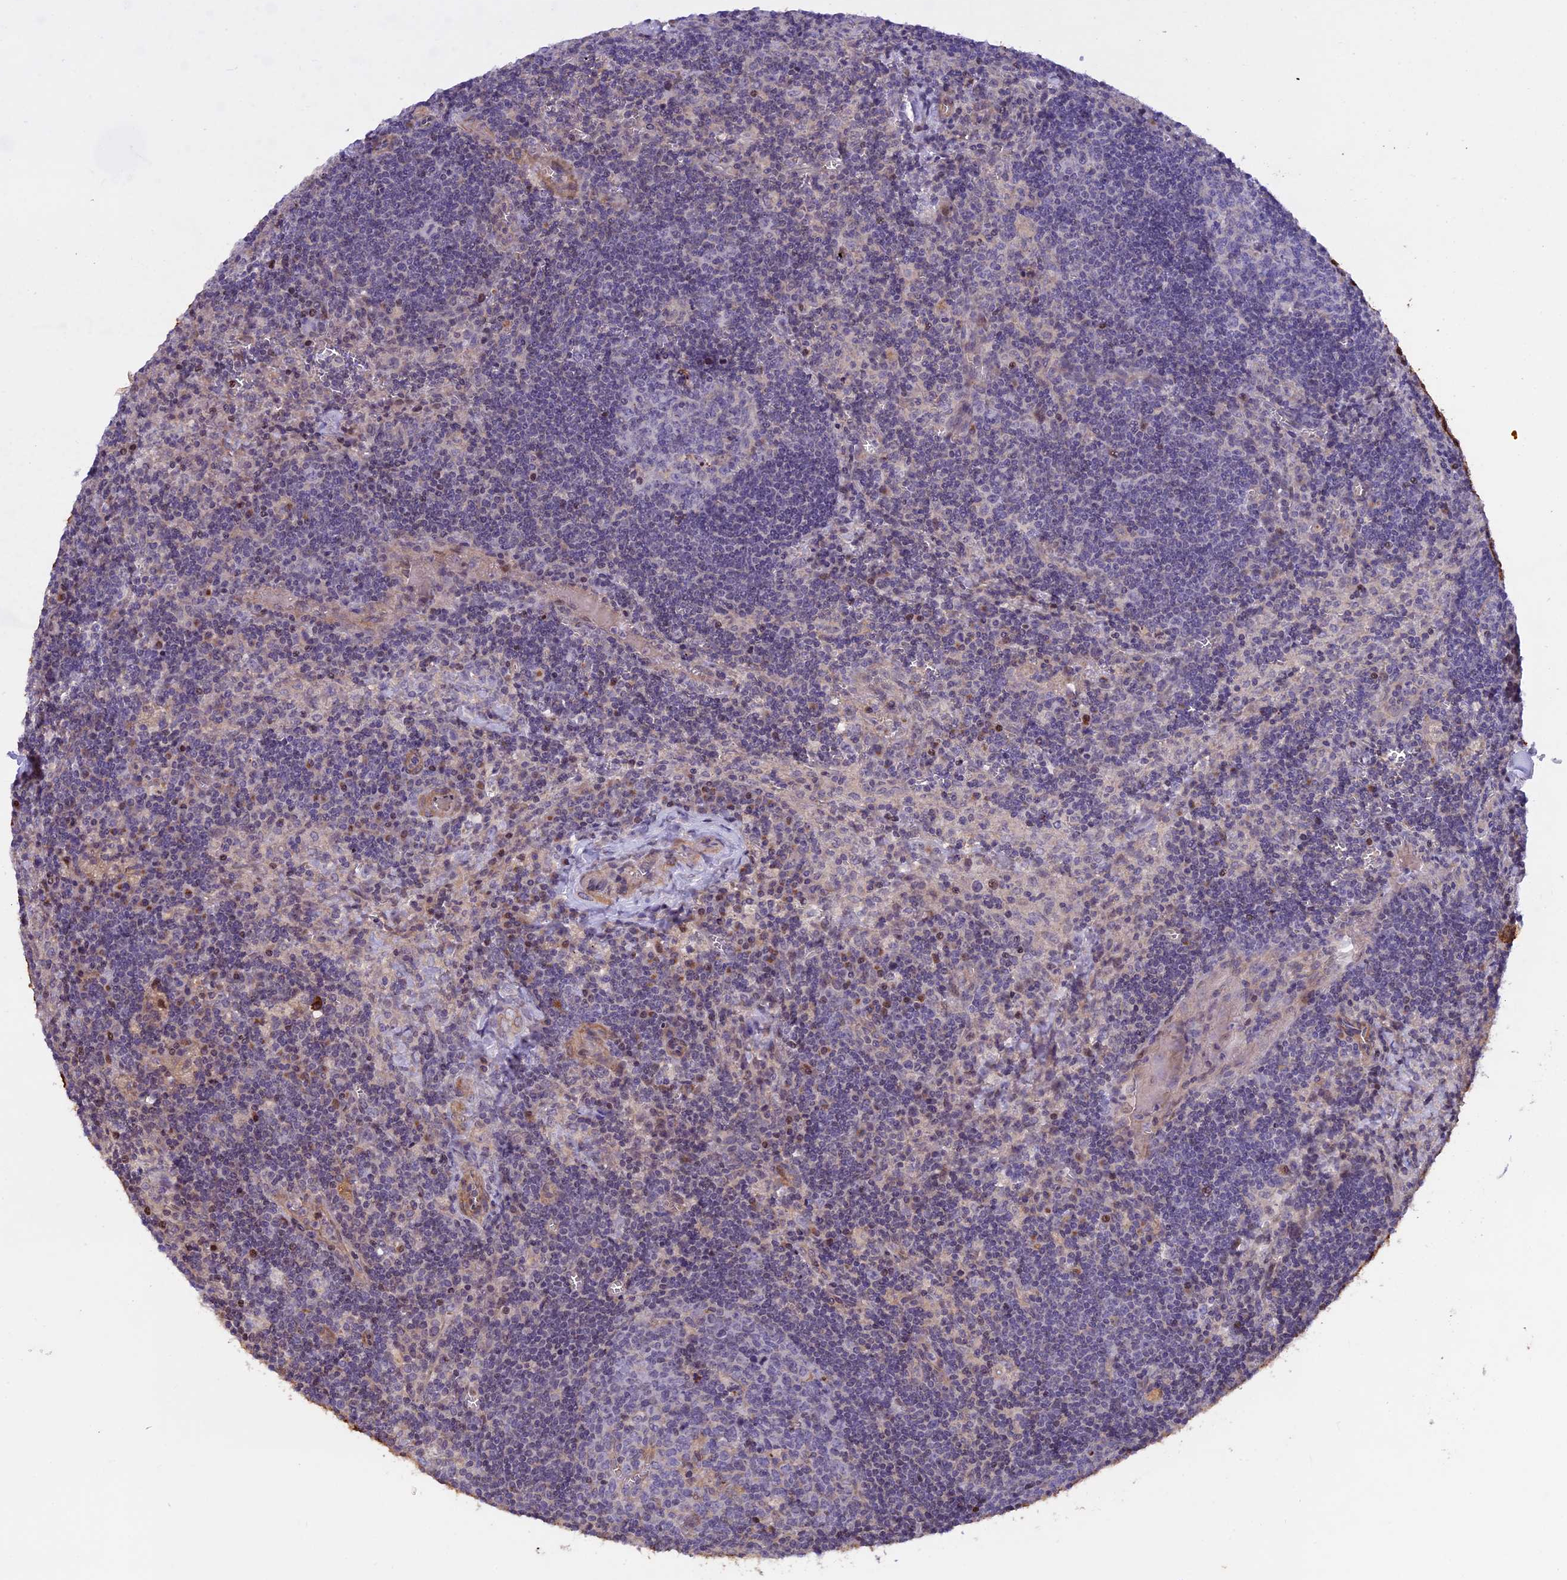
{"staining": {"intensity": "negative", "quantity": "none", "location": "none"}, "tissue": "lymph node", "cell_type": "Germinal center cells", "image_type": "normal", "snomed": [{"axis": "morphology", "description": "Normal tissue, NOS"}, {"axis": "topography", "description": "Lymph node"}], "caption": "Unremarkable lymph node was stained to show a protein in brown. There is no significant expression in germinal center cells. (Immunohistochemistry, brightfield microscopy, high magnification).", "gene": "MAN2C1", "patient": {"sex": "male", "age": 58}}